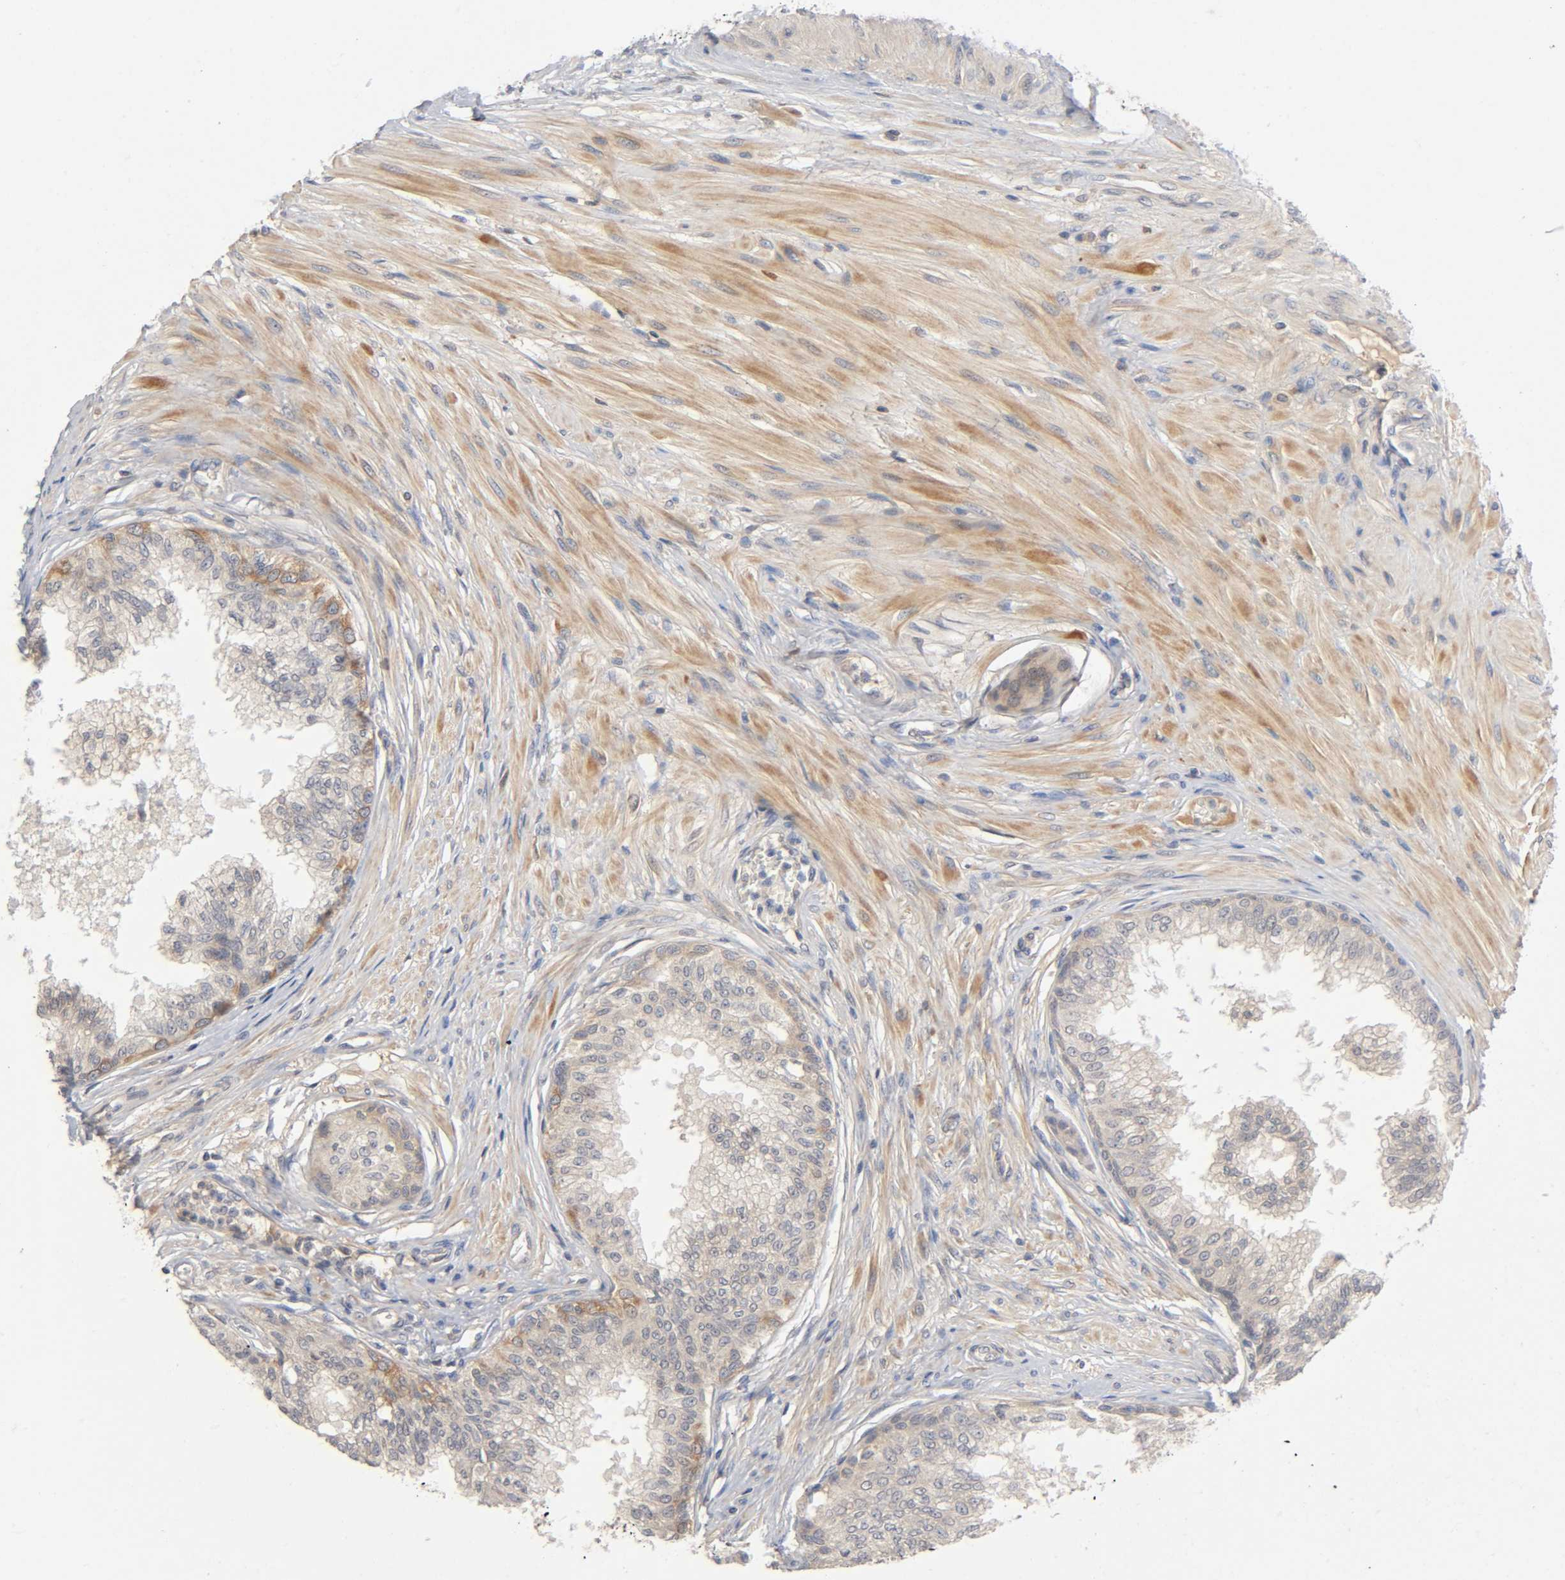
{"staining": {"intensity": "moderate", "quantity": ">75%", "location": "cytoplasmic/membranous"}, "tissue": "prostate", "cell_type": "Glandular cells", "image_type": "normal", "snomed": [{"axis": "morphology", "description": "Normal tissue, NOS"}, {"axis": "topography", "description": "Prostate"}, {"axis": "topography", "description": "Seminal veicle"}], "caption": "Protein staining of unremarkable prostate reveals moderate cytoplasmic/membranous expression in about >75% of glandular cells.", "gene": "CPB2", "patient": {"sex": "male", "age": 60}}